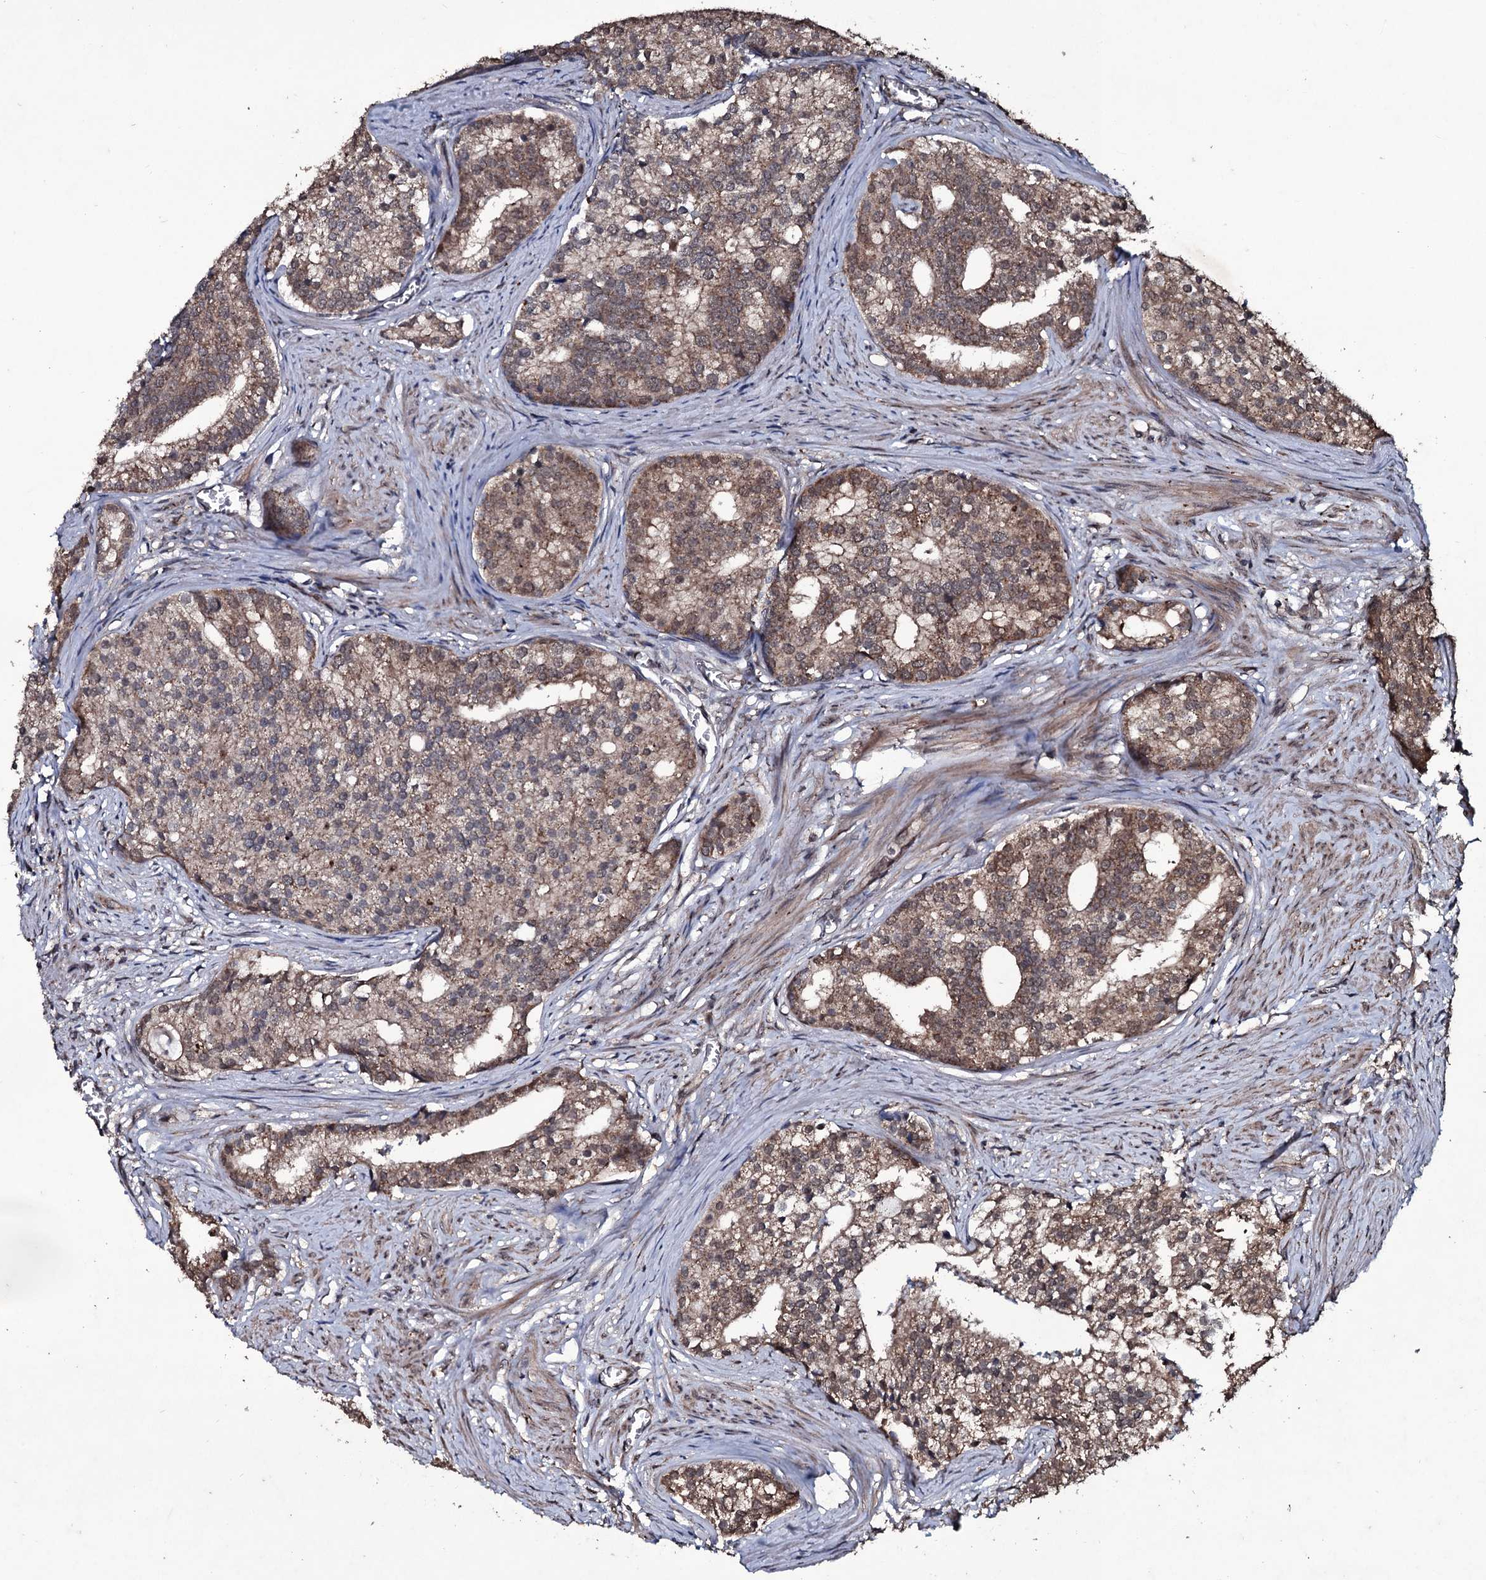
{"staining": {"intensity": "moderate", "quantity": ">75%", "location": "cytoplasmic/membranous"}, "tissue": "prostate cancer", "cell_type": "Tumor cells", "image_type": "cancer", "snomed": [{"axis": "morphology", "description": "Adenocarcinoma, Low grade"}, {"axis": "topography", "description": "Prostate"}], "caption": "Immunohistochemical staining of prostate cancer exhibits moderate cytoplasmic/membranous protein positivity in about >75% of tumor cells.", "gene": "MRPS31", "patient": {"sex": "male", "age": 71}}